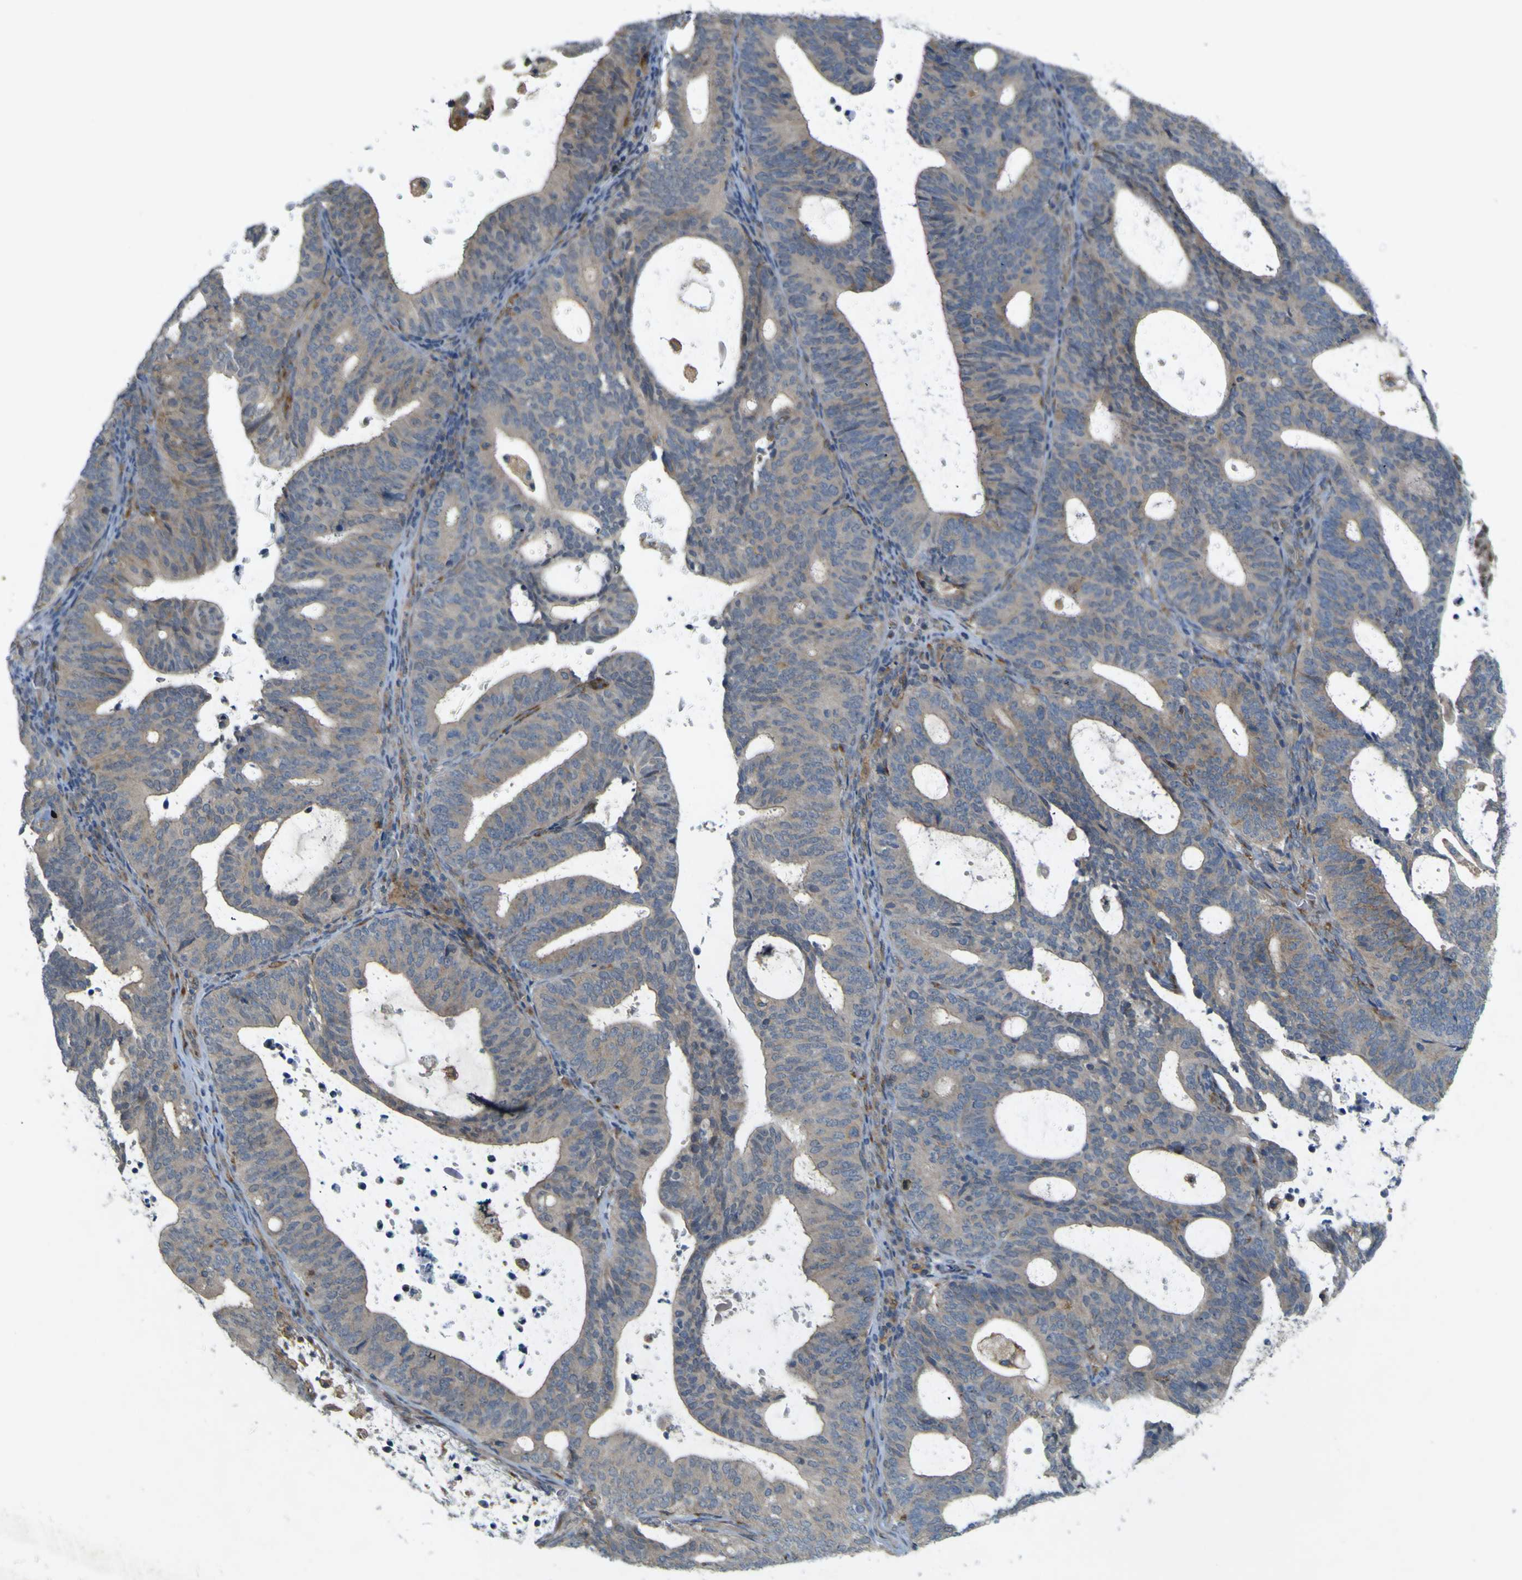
{"staining": {"intensity": "weak", "quantity": "<25%", "location": "cytoplasmic/membranous"}, "tissue": "endometrial cancer", "cell_type": "Tumor cells", "image_type": "cancer", "snomed": [{"axis": "morphology", "description": "Adenocarcinoma, NOS"}, {"axis": "topography", "description": "Uterus"}], "caption": "Endometrial adenocarcinoma was stained to show a protein in brown. There is no significant expression in tumor cells.", "gene": "IGF2R", "patient": {"sex": "female", "age": 83}}